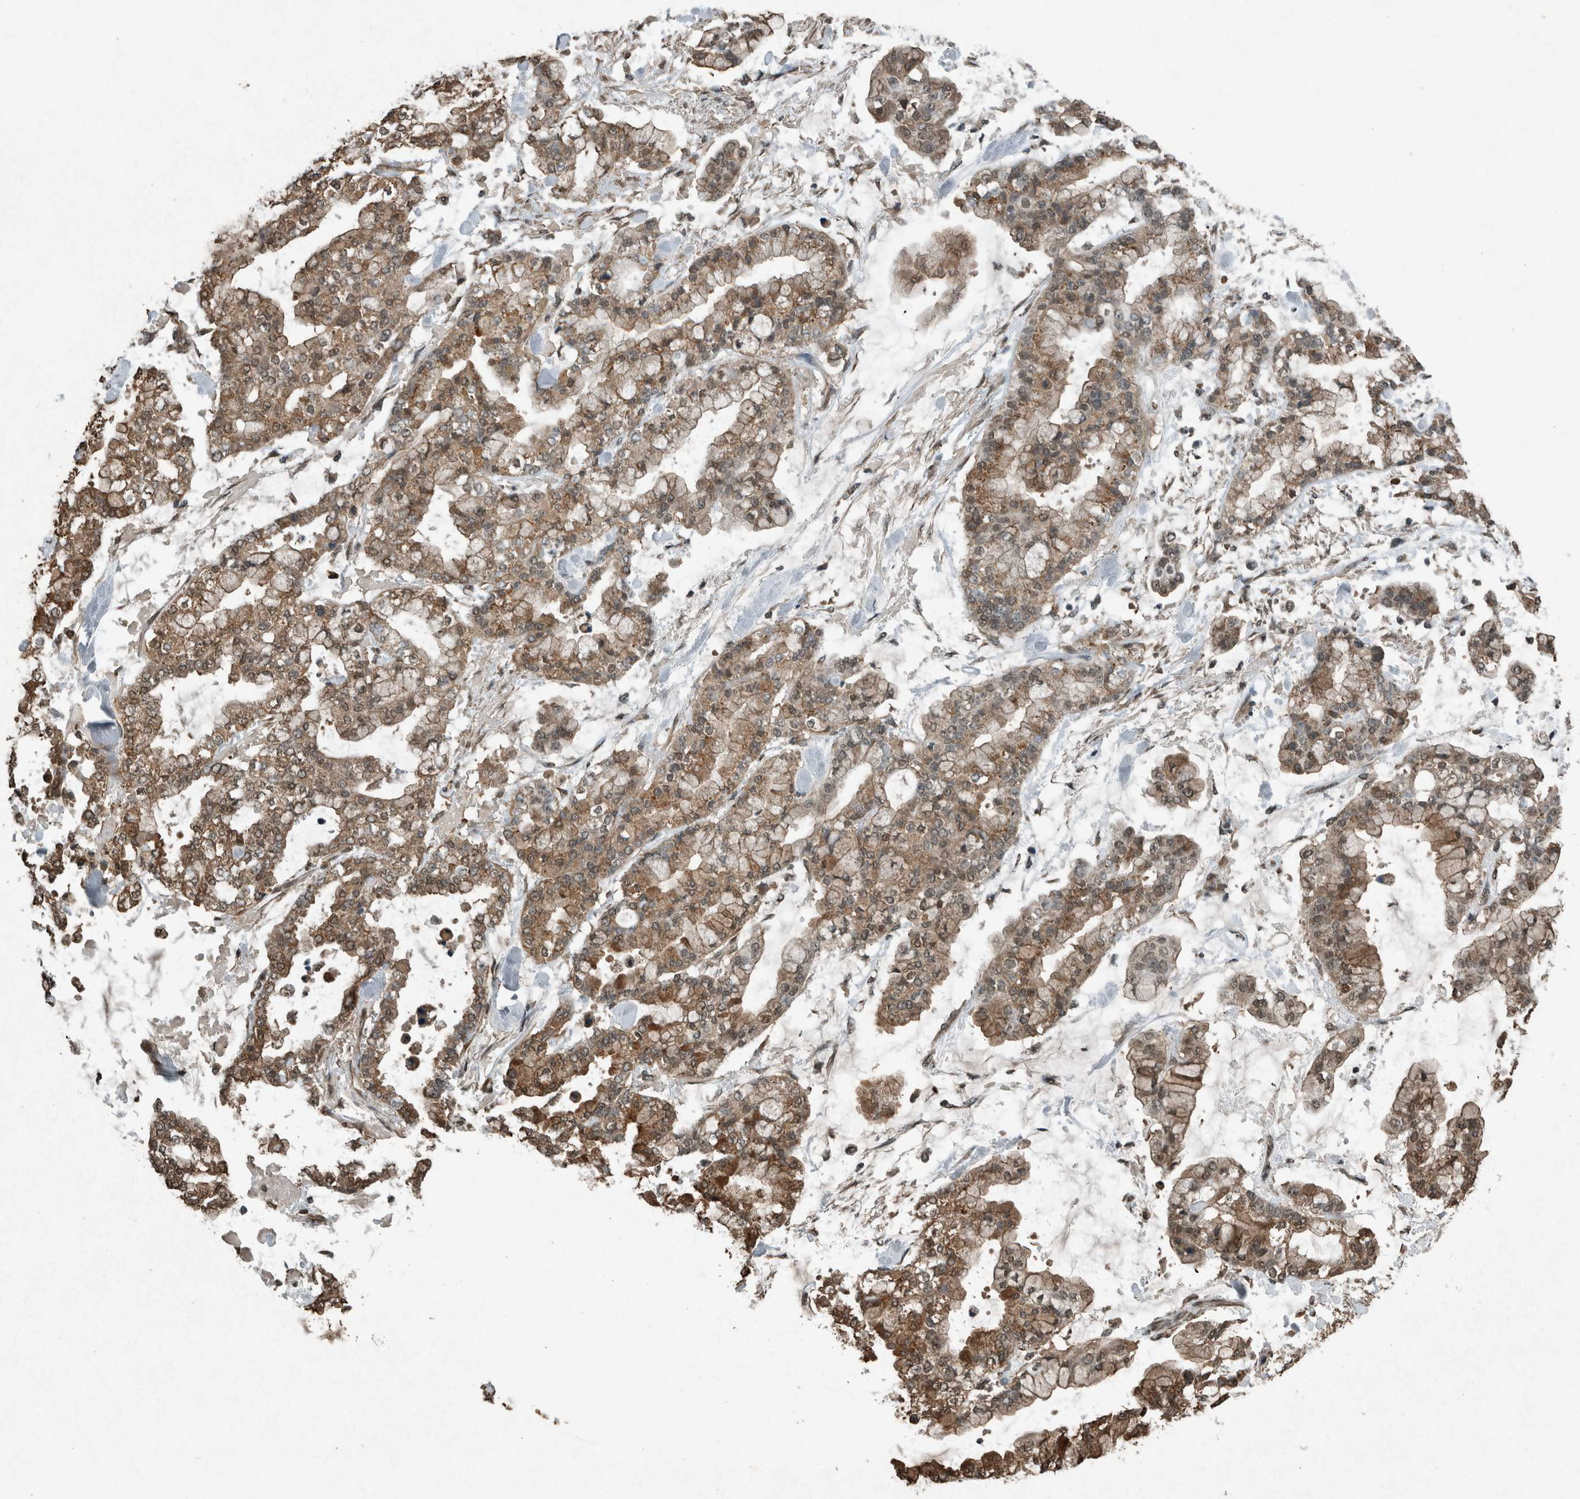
{"staining": {"intensity": "moderate", "quantity": ">75%", "location": "cytoplasmic/membranous,nuclear"}, "tissue": "stomach cancer", "cell_type": "Tumor cells", "image_type": "cancer", "snomed": [{"axis": "morphology", "description": "Normal tissue, NOS"}, {"axis": "morphology", "description": "Adenocarcinoma, NOS"}, {"axis": "topography", "description": "Stomach, upper"}, {"axis": "topography", "description": "Stomach"}], "caption": "Immunohistochemical staining of human stomach cancer (adenocarcinoma) reveals medium levels of moderate cytoplasmic/membranous and nuclear positivity in approximately >75% of tumor cells.", "gene": "ARHGEF12", "patient": {"sex": "male", "age": 76}}